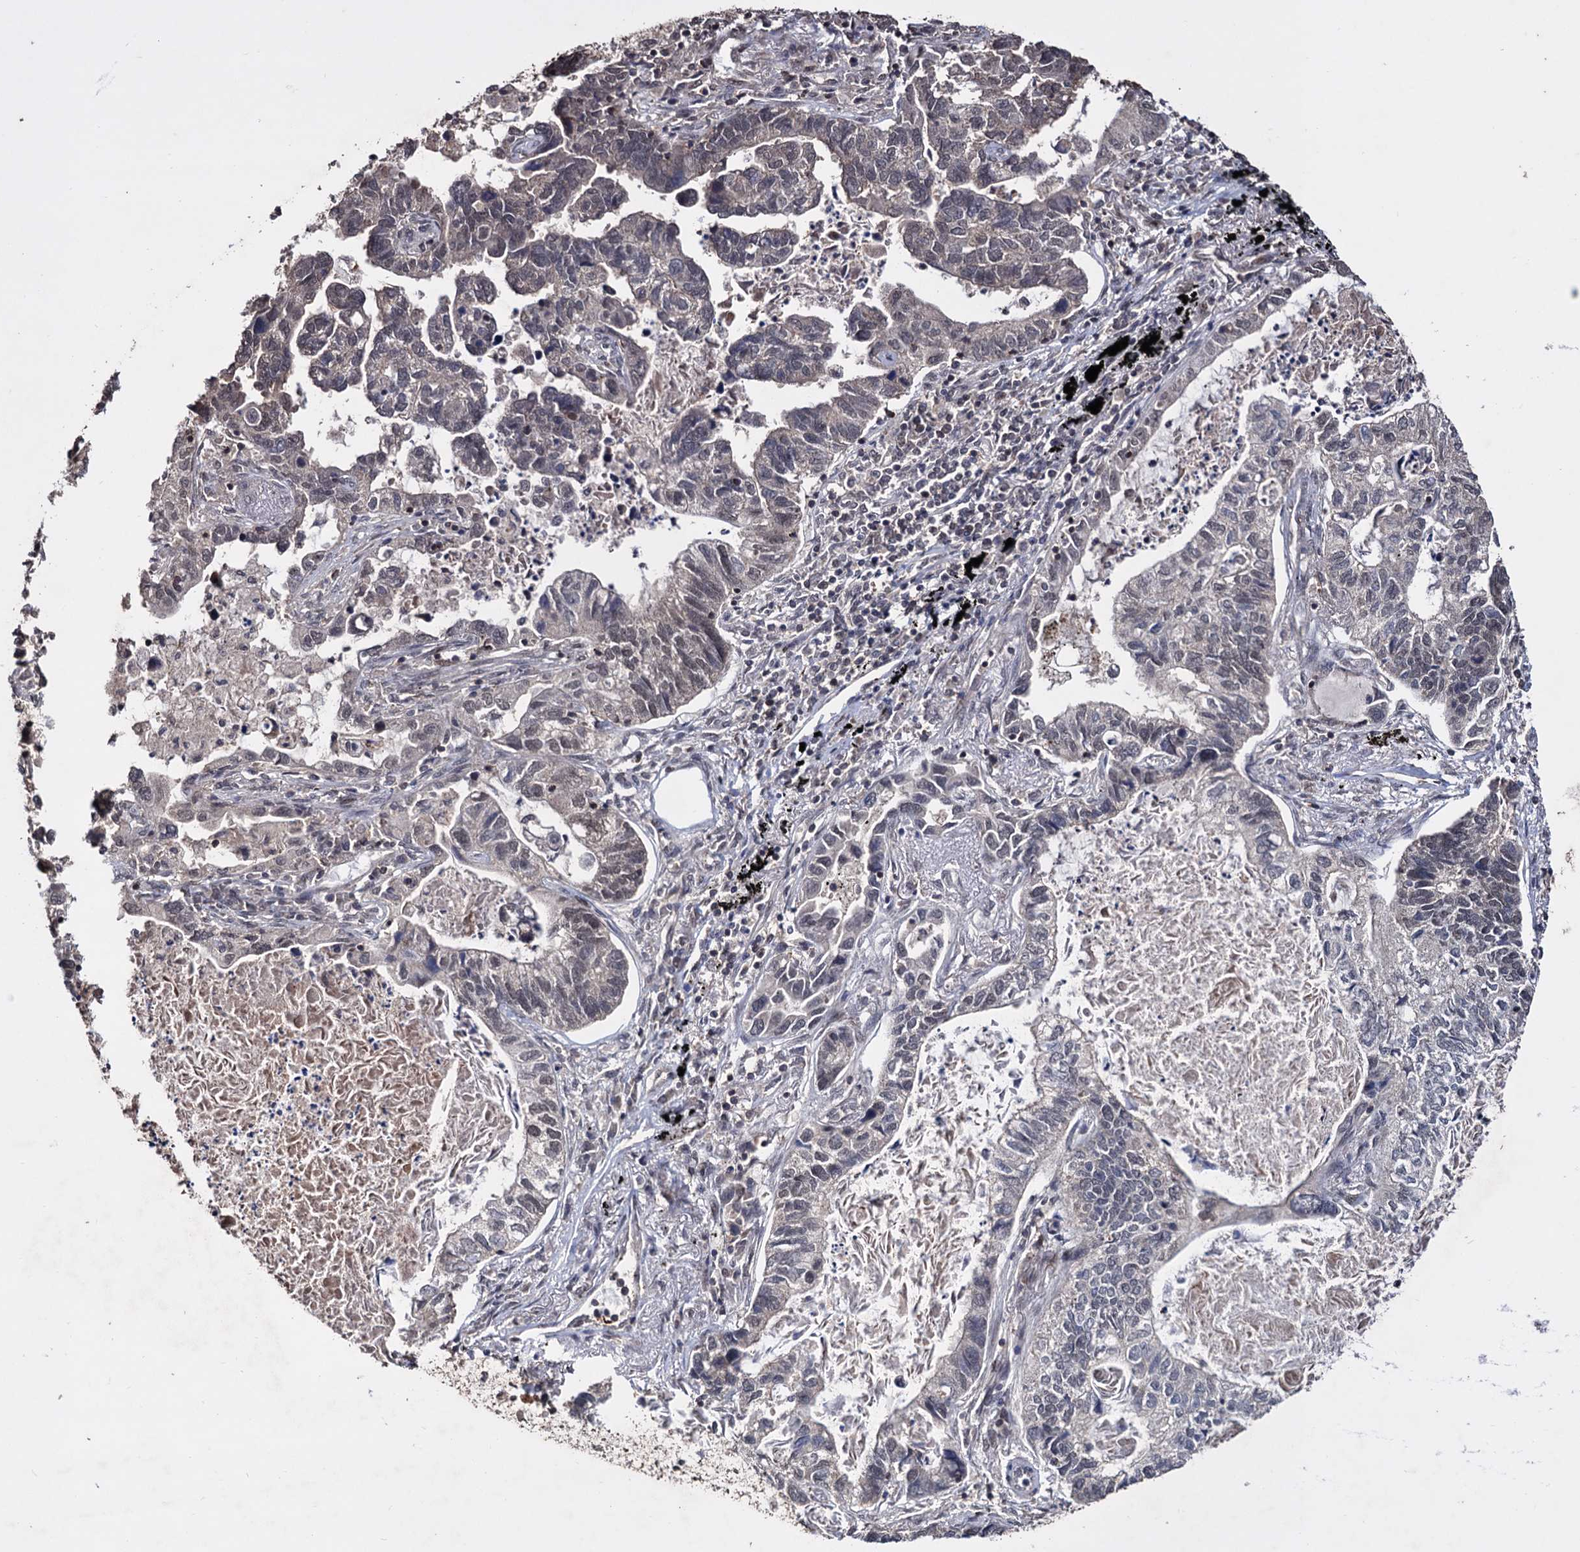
{"staining": {"intensity": "weak", "quantity": "<25%", "location": "cytoplasmic/membranous"}, "tissue": "lung cancer", "cell_type": "Tumor cells", "image_type": "cancer", "snomed": [{"axis": "morphology", "description": "Adenocarcinoma, NOS"}, {"axis": "topography", "description": "Lung"}], "caption": "High power microscopy image of an IHC micrograph of lung adenocarcinoma, revealing no significant staining in tumor cells. (DAB (3,3'-diaminobenzidine) IHC visualized using brightfield microscopy, high magnification).", "gene": "KLF5", "patient": {"sex": "male", "age": 67}}